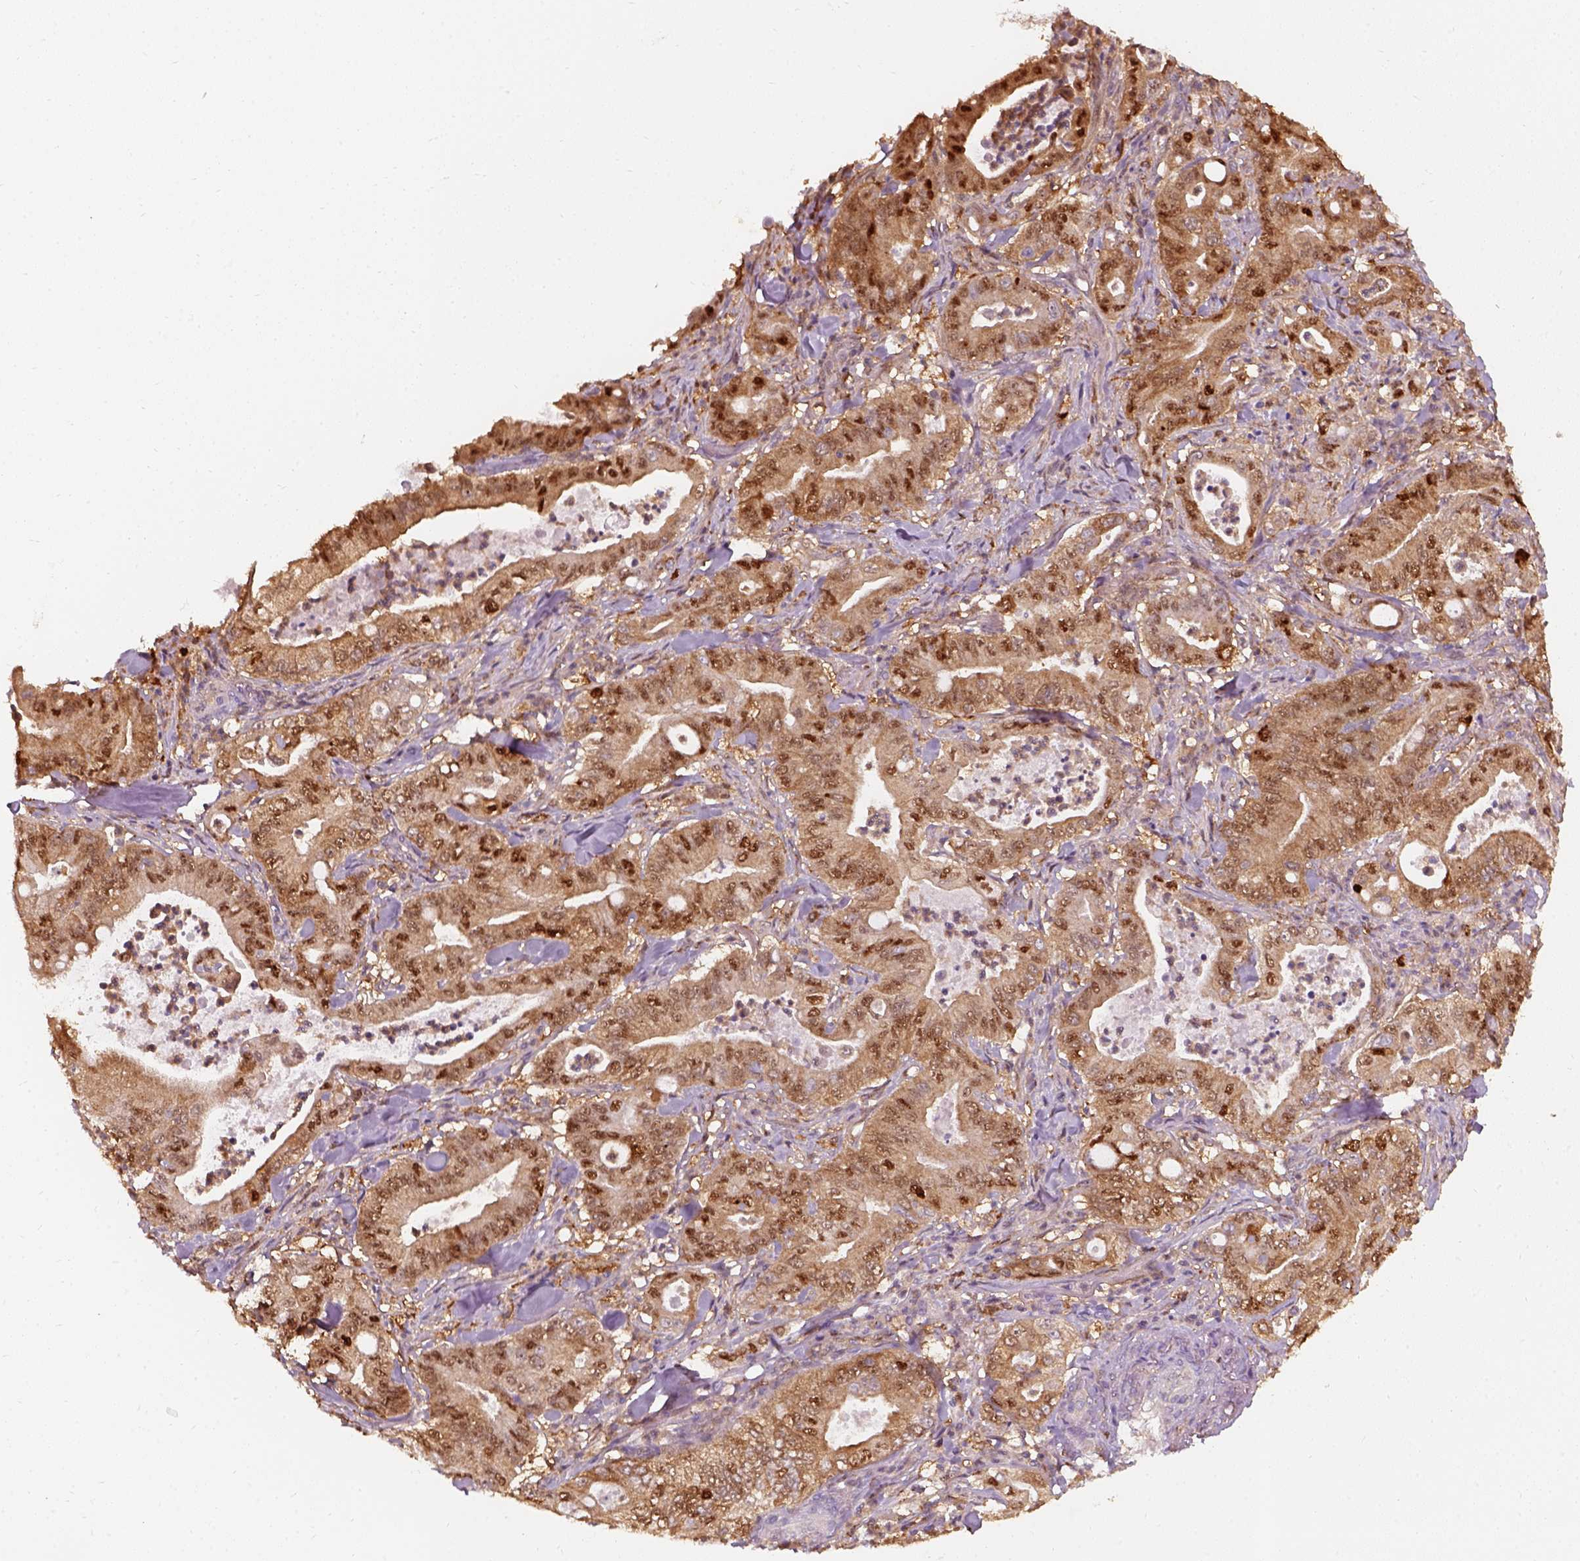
{"staining": {"intensity": "moderate", "quantity": ">75%", "location": "nuclear"}, "tissue": "pancreatic cancer", "cell_type": "Tumor cells", "image_type": "cancer", "snomed": [{"axis": "morphology", "description": "Adenocarcinoma, NOS"}, {"axis": "topography", "description": "Pancreas"}], "caption": "IHC of adenocarcinoma (pancreatic) reveals medium levels of moderate nuclear staining in approximately >75% of tumor cells.", "gene": "SQSTM1", "patient": {"sex": "male", "age": 71}}